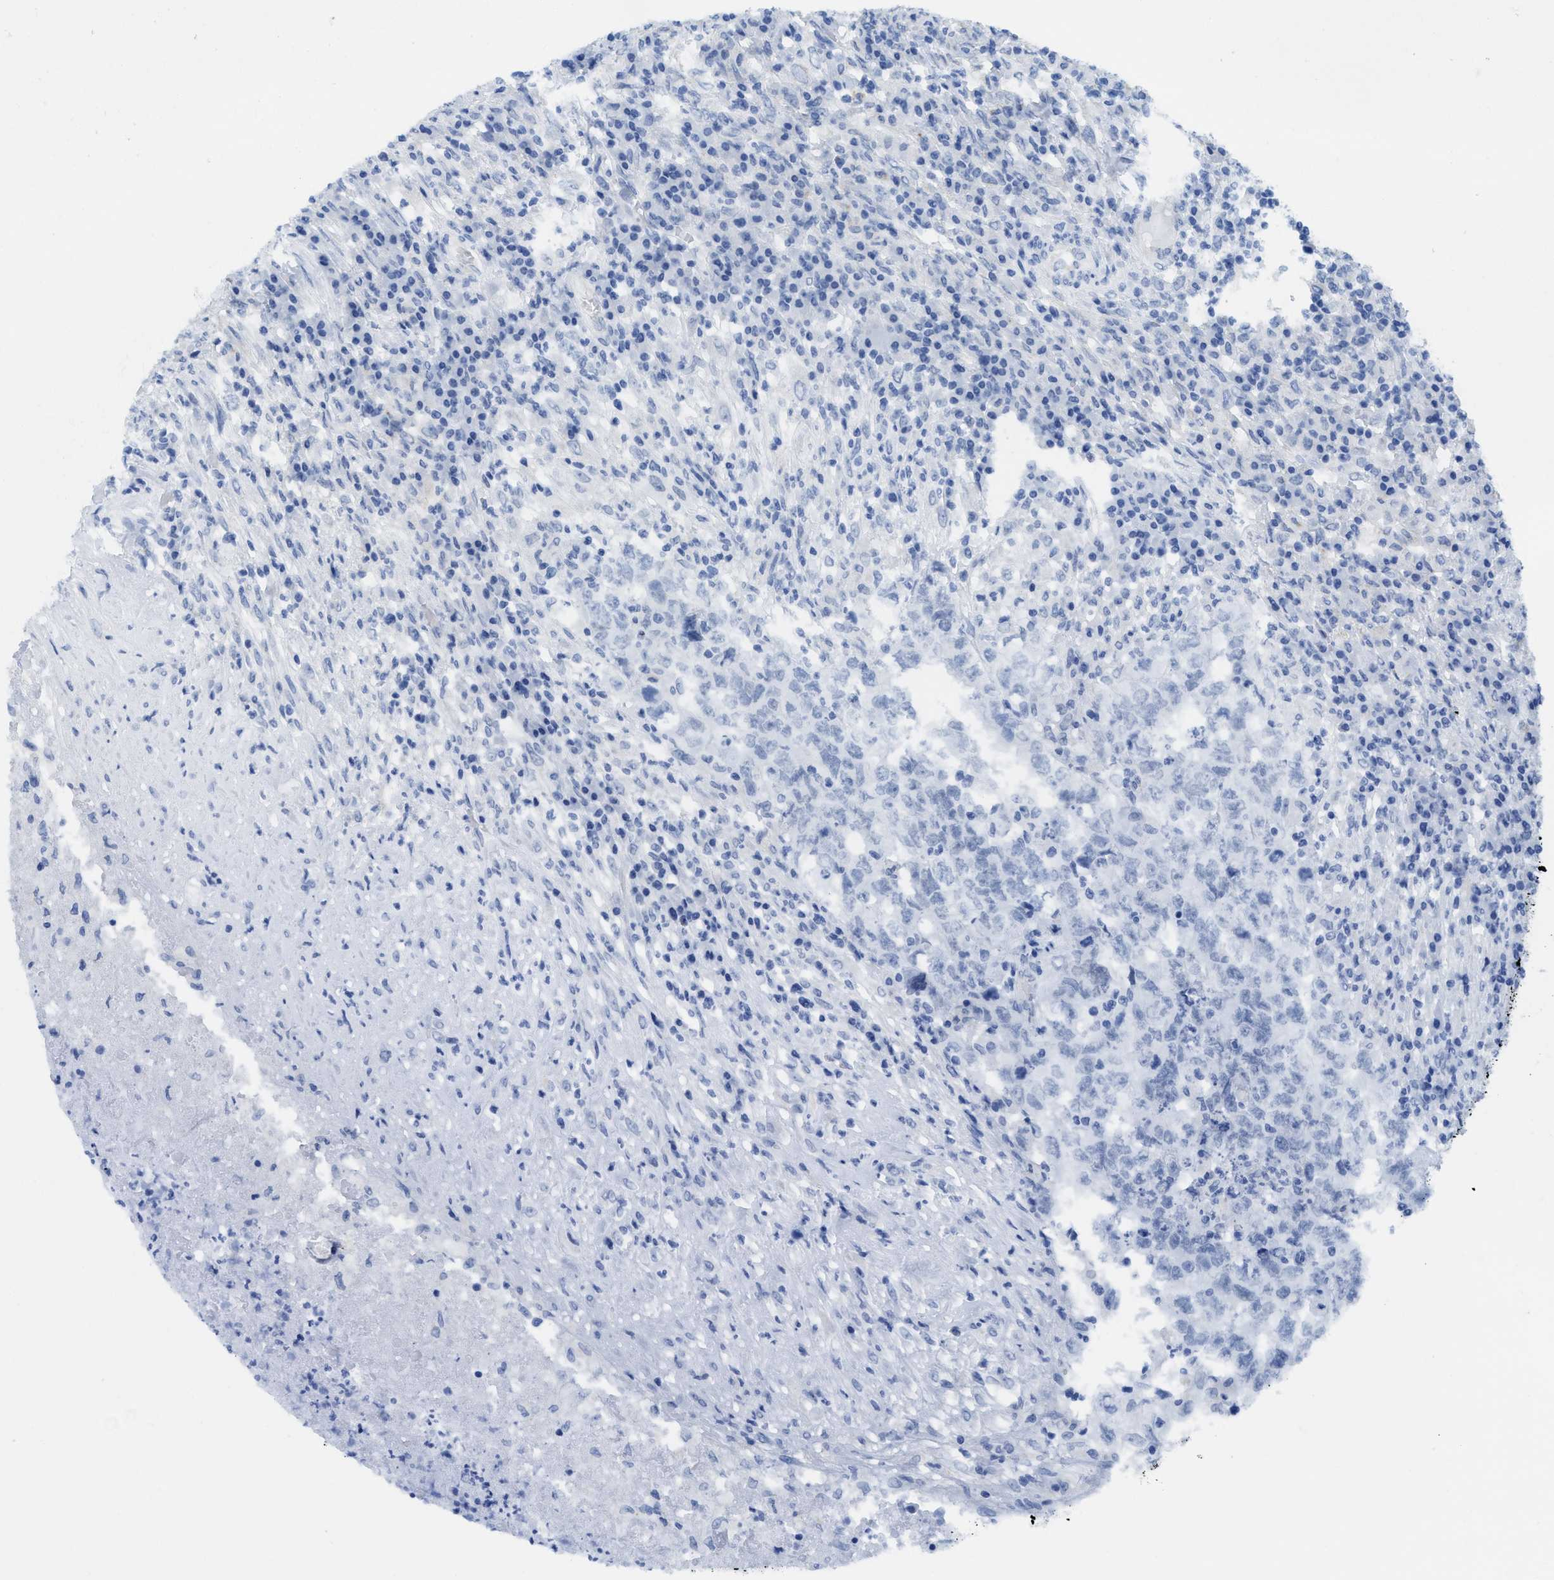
{"staining": {"intensity": "negative", "quantity": "none", "location": "none"}, "tissue": "testis cancer", "cell_type": "Tumor cells", "image_type": "cancer", "snomed": [{"axis": "morphology", "description": "Necrosis, NOS"}, {"axis": "morphology", "description": "Carcinoma, Embryonal, NOS"}, {"axis": "topography", "description": "Testis"}], "caption": "A photomicrograph of testis cancer (embryonal carcinoma) stained for a protein displays no brown staining in tumor cells.", "gene": "WDR4", "patient": {"sex": "male", "age": 19}}